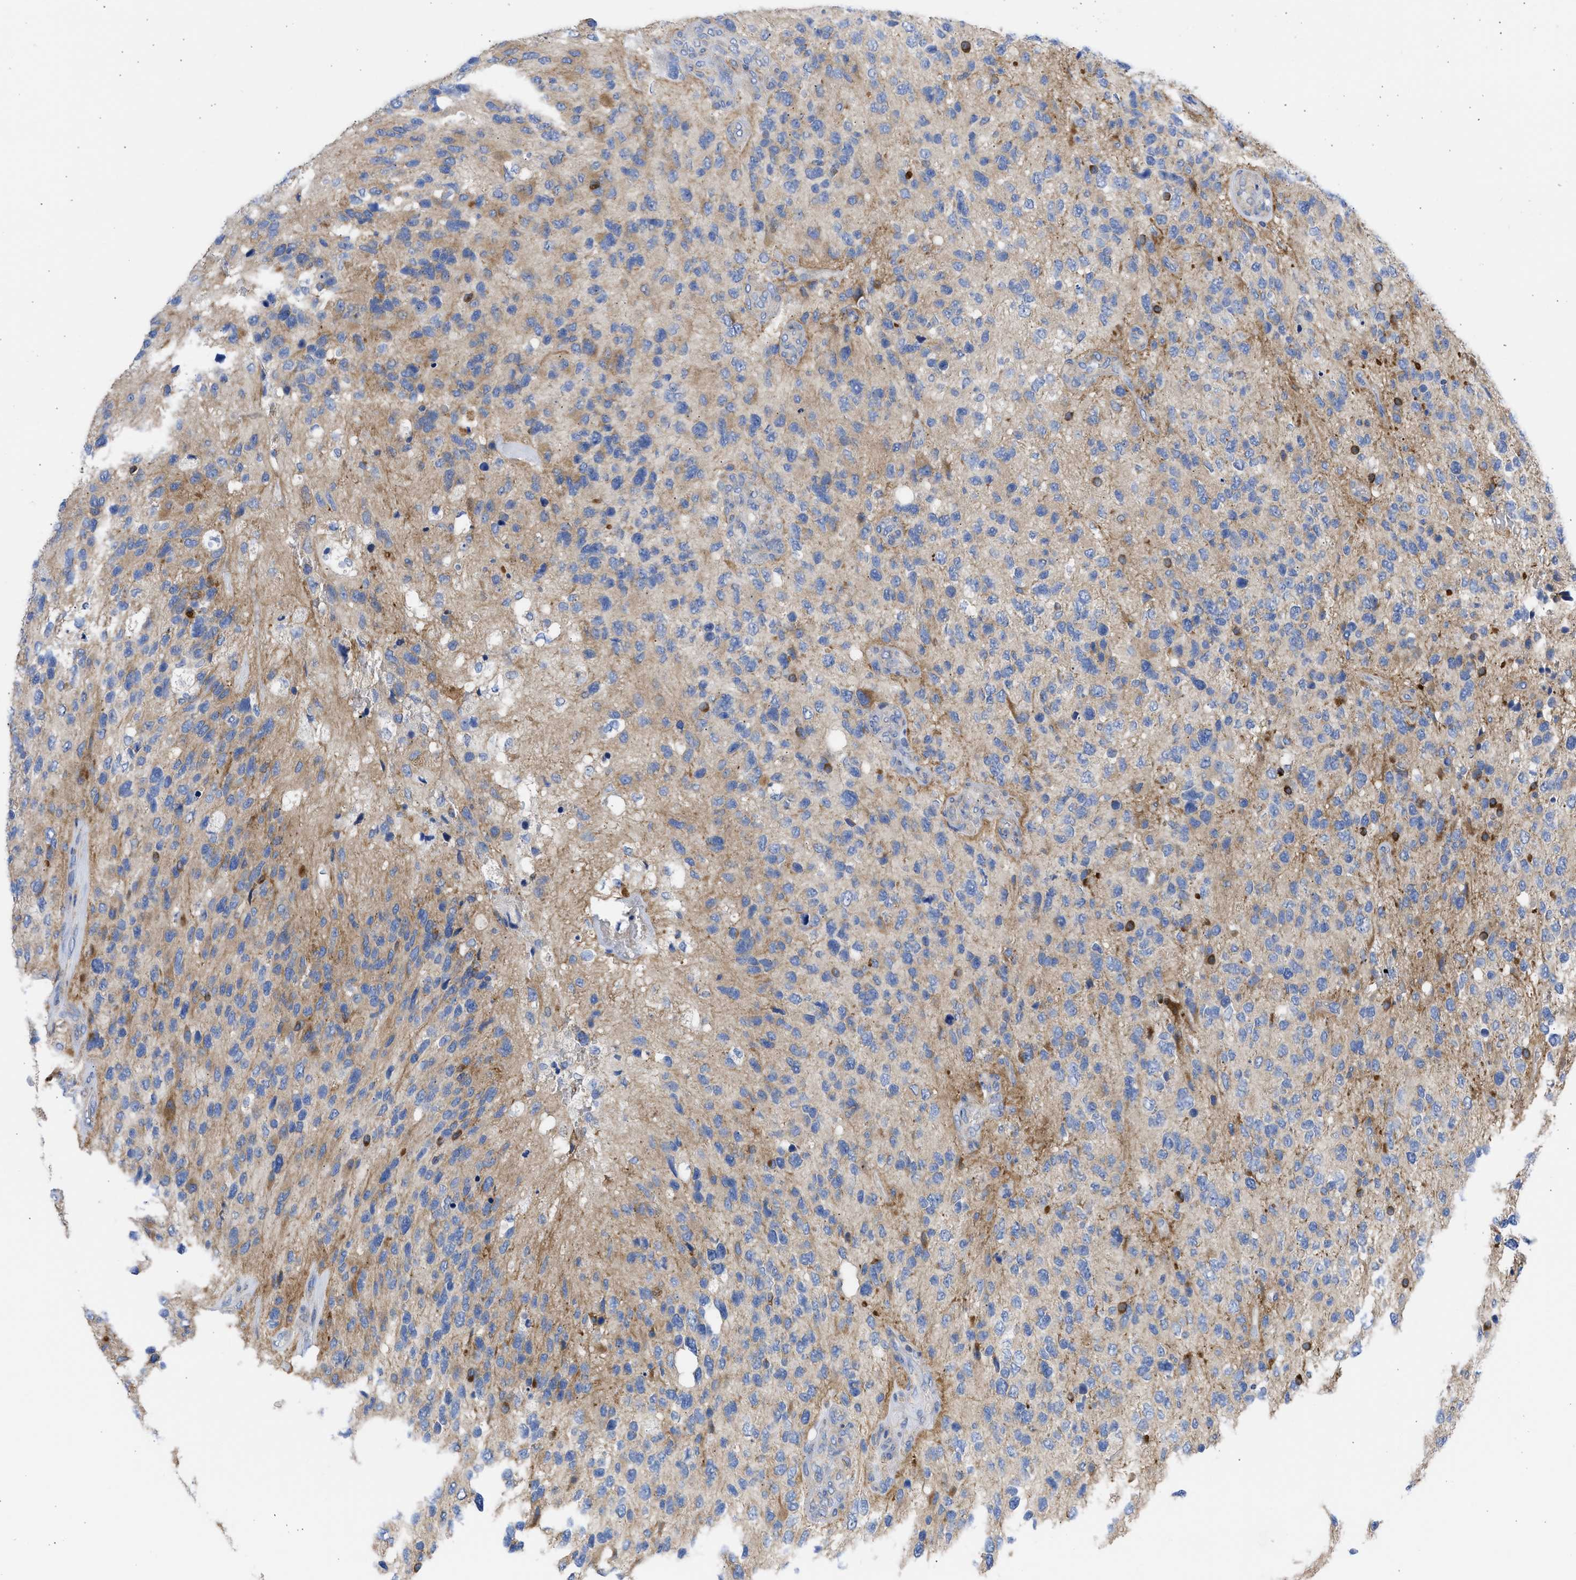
{"staining": {"intensity": "moderate", "quantity": "<25%", "location": "cytoplasmic/membranous"}, "tissue": "glioma", "cell_type": "Tumor cells", "image_type": "cancer", "snomed": [{"axis": "morphology", "description": "Glioma, malignant, High grade"}, {"axis": "topography", "description": "Brain"}], "caption": "An IHC micrograph of tumor tissue is shown. Protein staining in brown labels moderate cytoplasmic/membranous positivity in glioma within tumor cells.", "gene": "BTG3", "patient": {"sex": "female", "age": 58}}